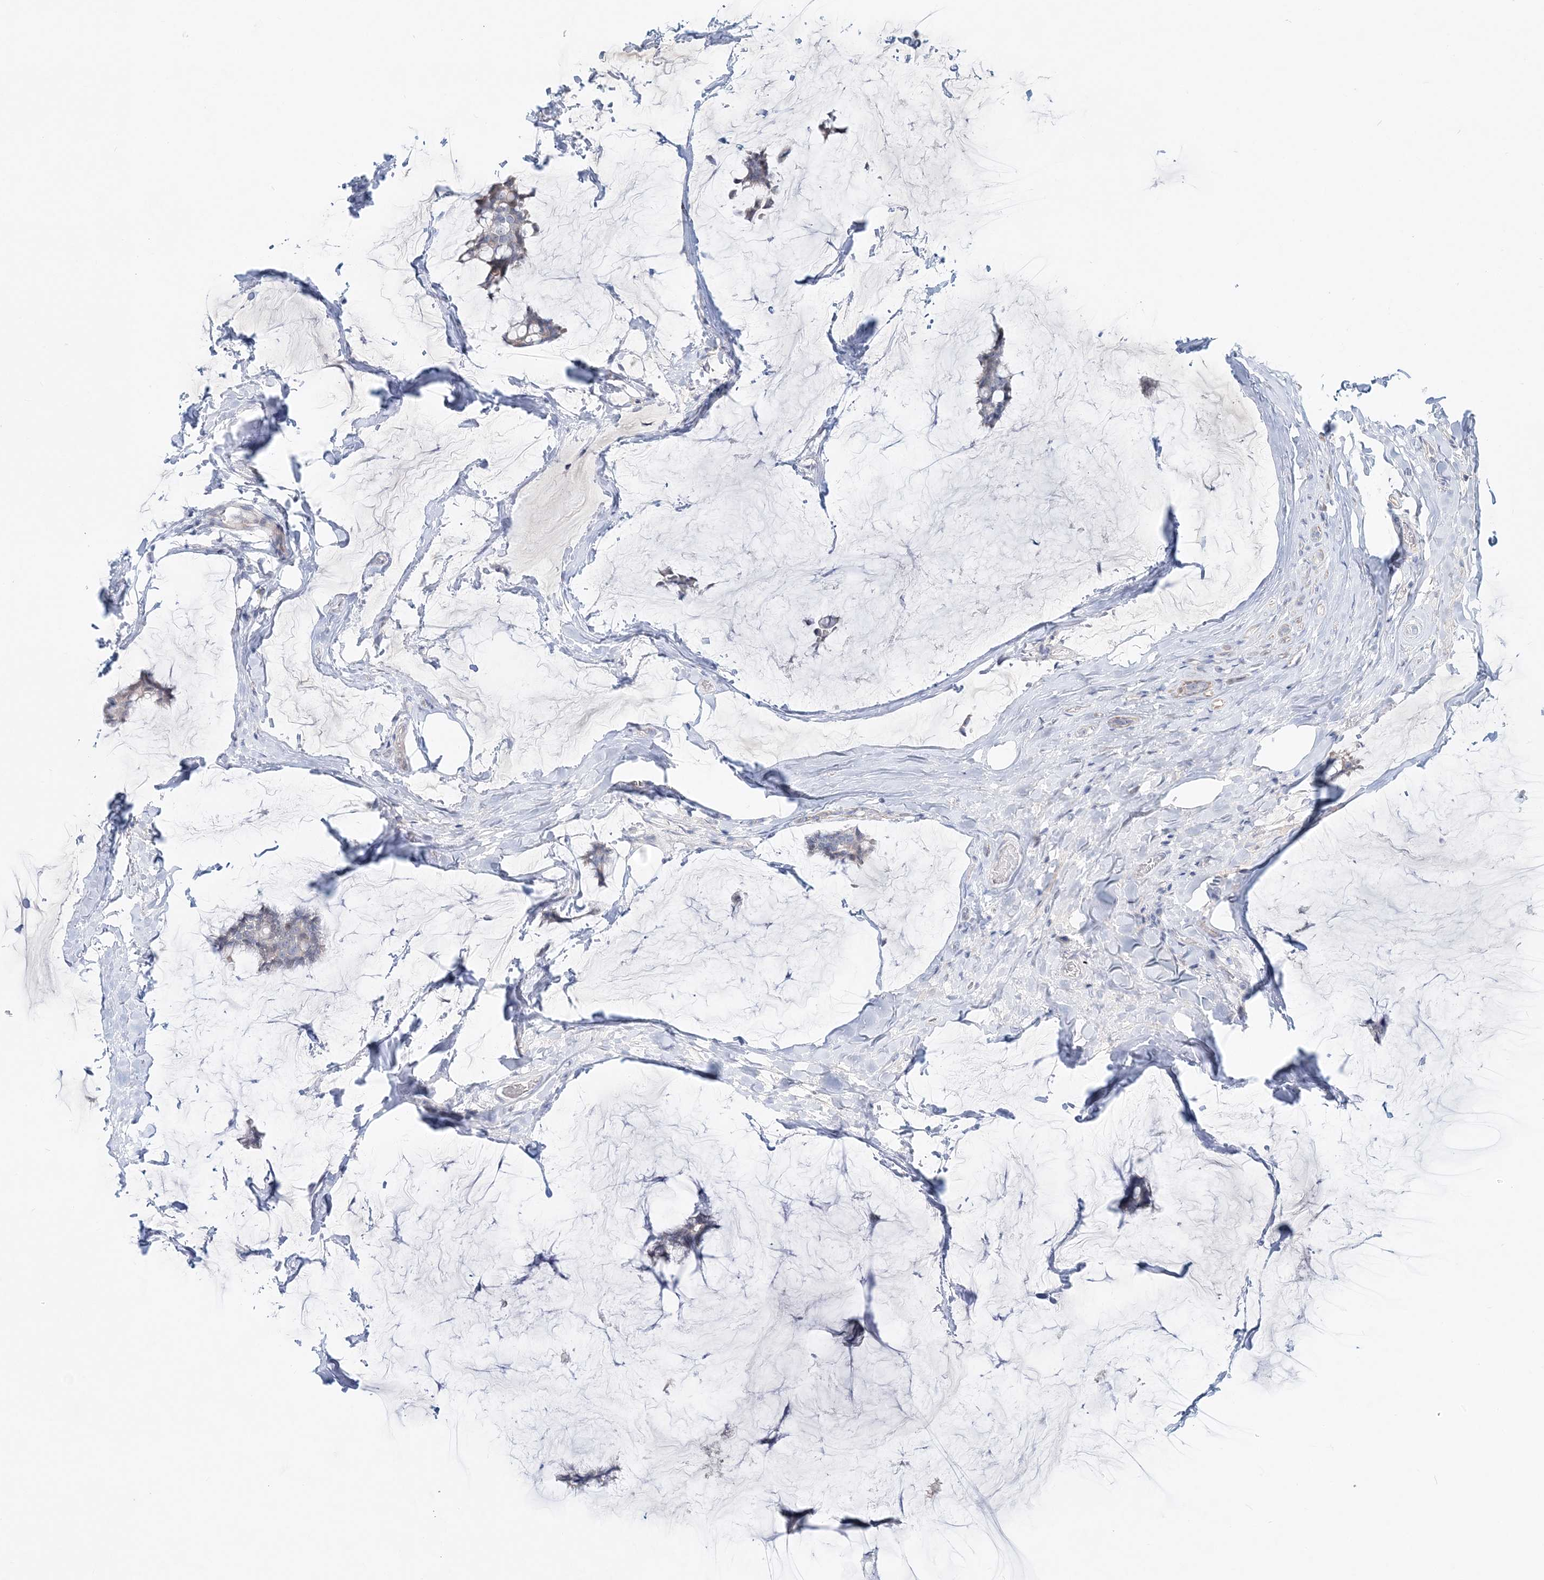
{"staining": {"intensity": "negative", "quantity": "none", "location": "none"}, "tissue": "breast cancer", "cell_type": "Tumor cells", "image_type": "cancer", "snomed": [{"axis": "morphology", "description": "Duct carcinoma"}, {"axis": "topography", "description": "Breast"}], "caption": "Tumor cells show no significant staining in invasive ductal carcinoma (breast). (Immunohistochemistry, brightfield microscopy, high magnification).", "gene": "DNAH5", "patient": {"sex": "female", "age": 93}}